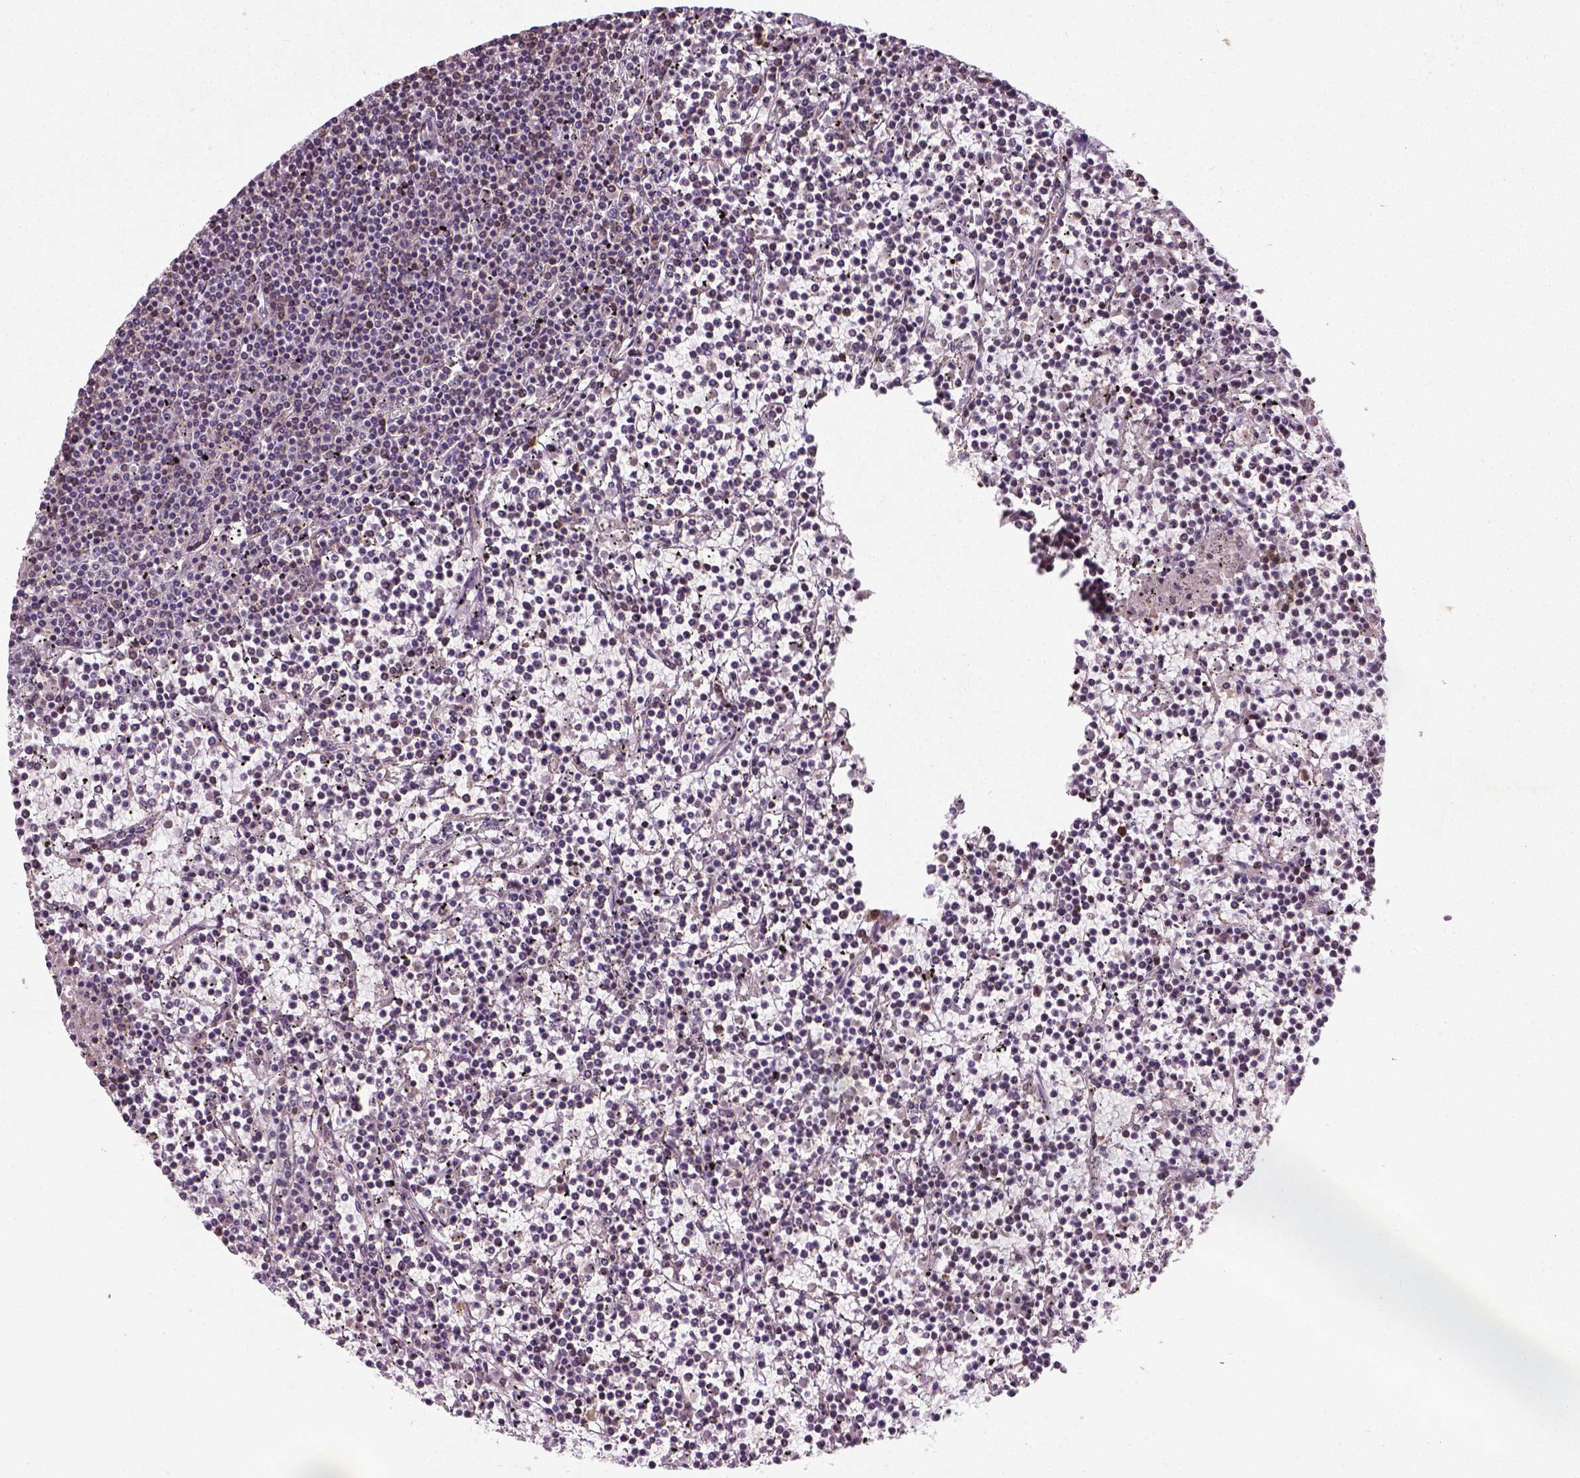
{"staining": {"intensity": "negative", "quantity": "none", "location": "none"}, "tissue": "lymphoma", "cell_type": "Tumor cells", "image_type": "cancer", "snomed": [{"axis": "morphology", "description": "Malignant lymphoma, non-Hodgkin's type, Low grade"}, {"axis": "topography", "description": "Spleen"}], "caption": "IHC of human malignant lymphoma, non-Hodgkin's type (low-grade) reveals no expression in tumor cells.", "gene": "CAMKK1", "patient": {"sex": "female", "age": 19}}